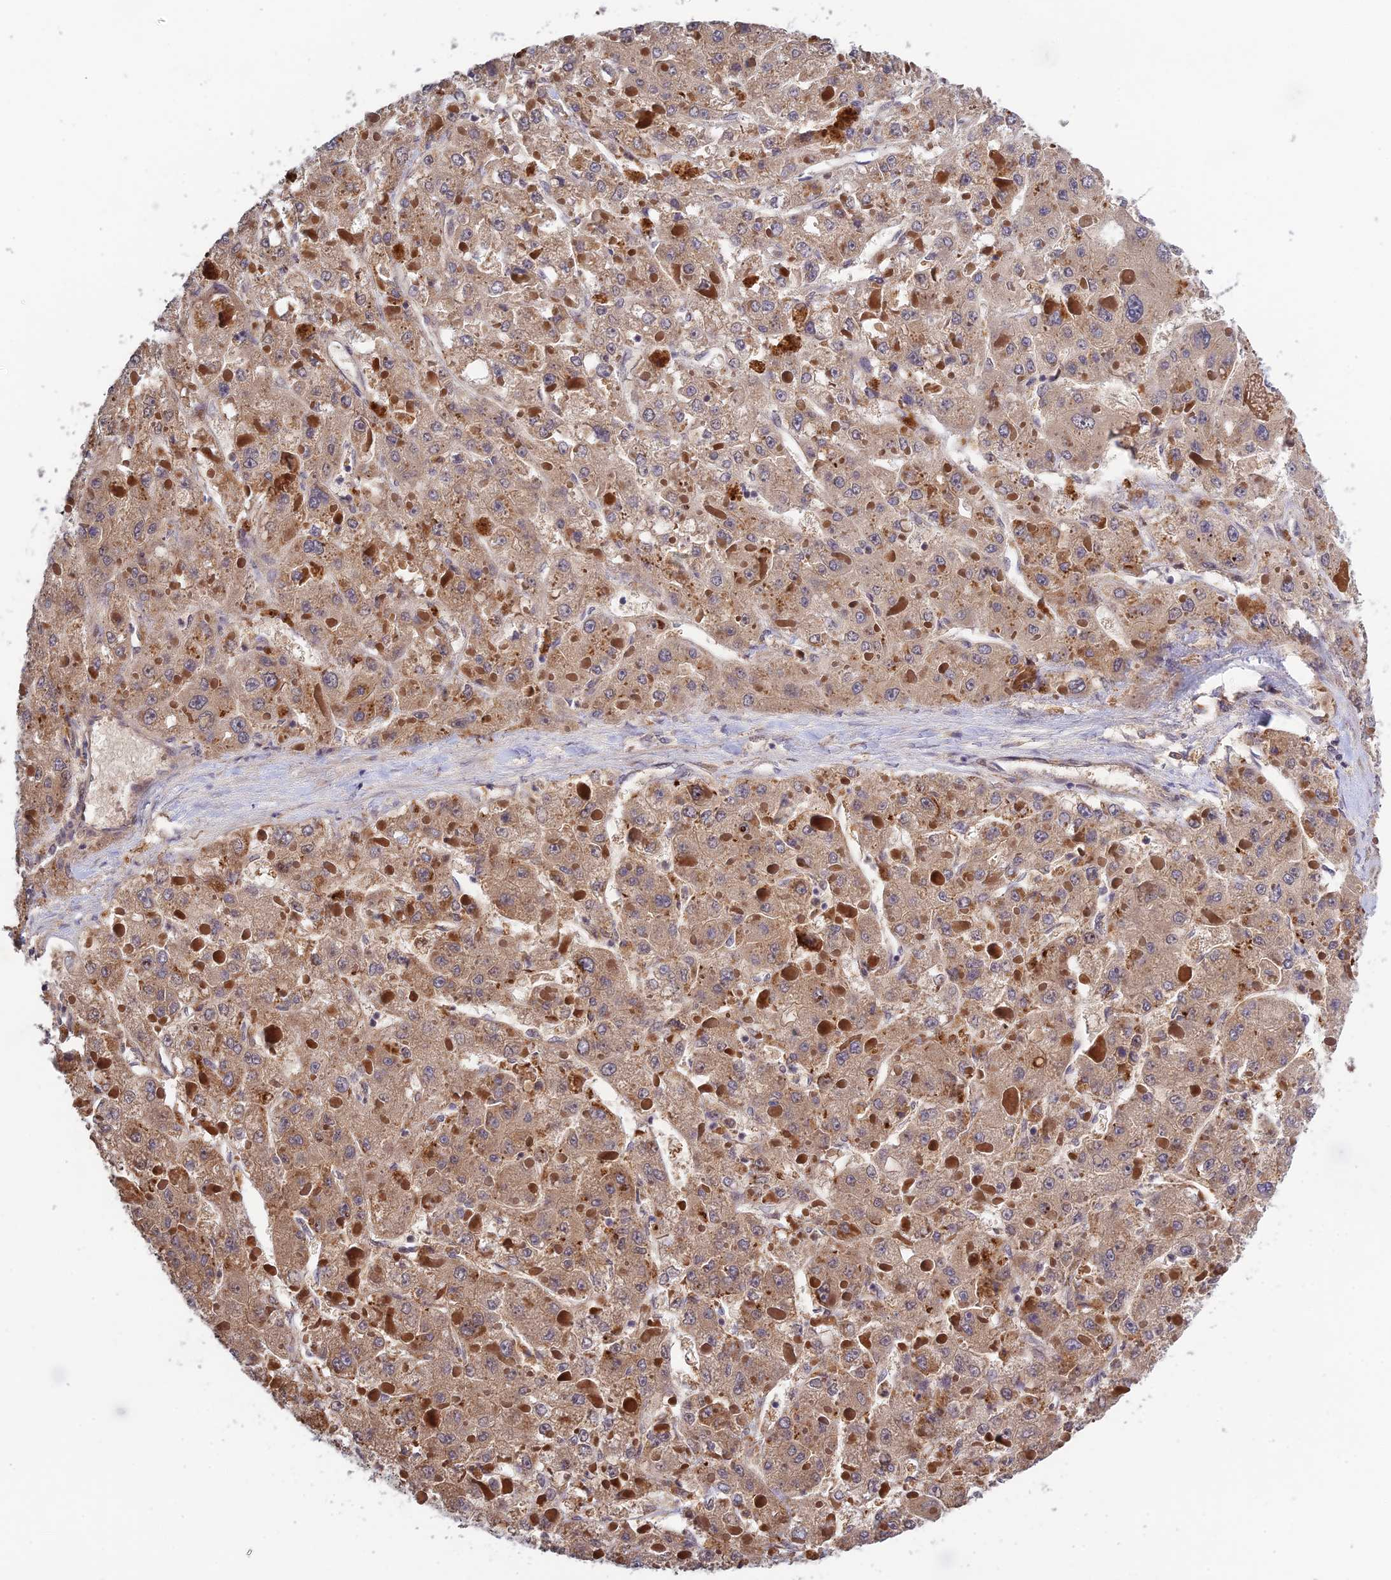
{"staining": {"intensity": "weak", "quantity": ">75%", "location": "cytoplasmic/membranous"}, "tissue": "liver cancer", "cell_type": "Tumor cells", "image_type": "cancer", "snomed": [{"axis": "morphology", "description": "Carcinoma, Hepatocellular, NOS"}, {"axis": "topography", "description": "Liver"}], "caption": "High-magnification brightfield microscopy of liver cancer stained with DAB (3,3'-diaminobenzidine) (brown) and counterstained with hematoxylin (blue). tumor cells exhibit weak cytoplasmic/membranous expression is seen in approximately>75% of cells. The staining was performed using DAB, with brown indicating positive protein expression. Nuclei are stained blue with hematoxylin.", "gene": "CWH43", "patient": {"sex": "female", "age": 73}}